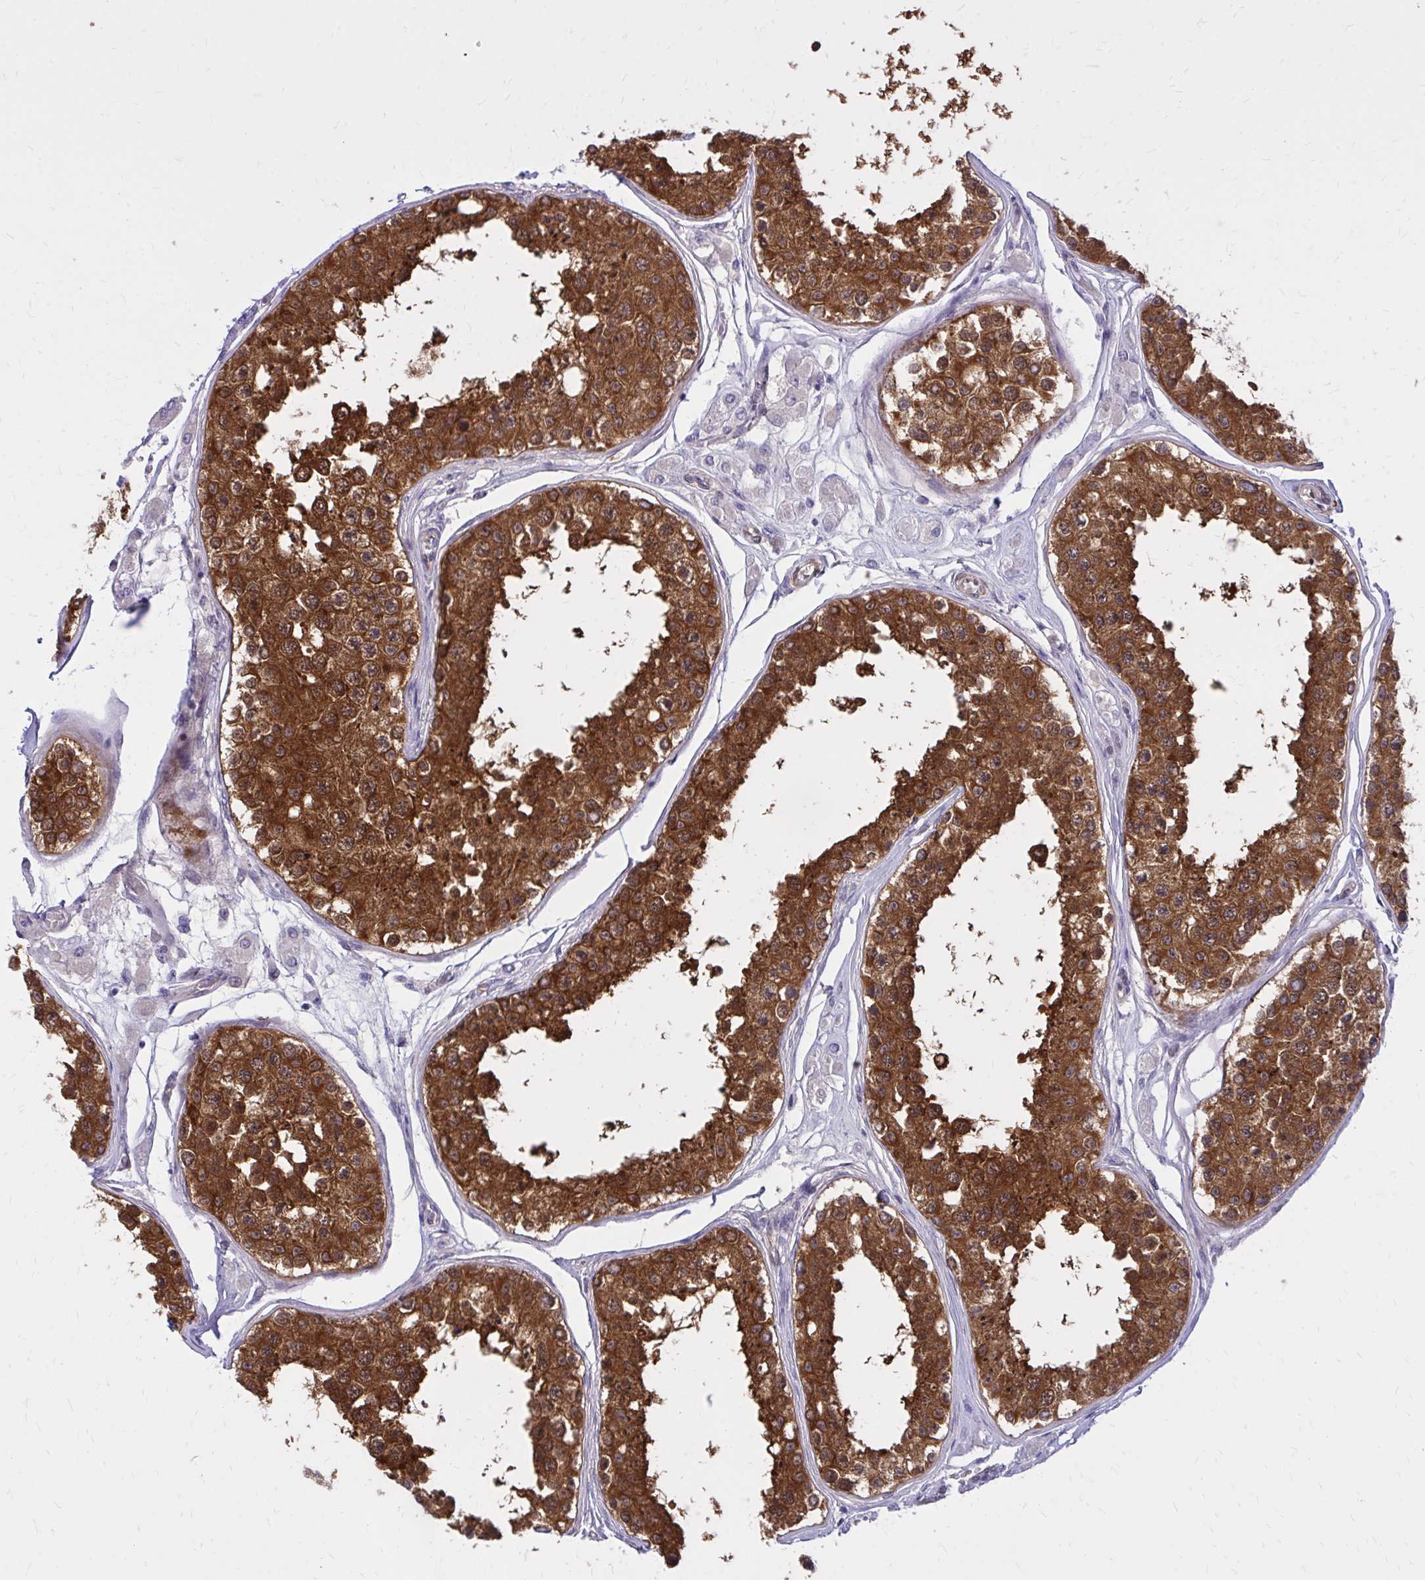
{"staining": {"intensity": "strong", "quantity": ">75%", "location": "cytoplasmic/membranous"}, "tissue": "testis", "cell_type": "Cells in seminiferous ducts", "image_type": "normal", "snomed": [{"axis": "morphology", "description": "Normal tissue, NOS"}, {"axis": "topography", "description": "Testis"}], "caption": "The histopathology image displays immunohistochemical staining of normal testis. There is strong cytoplasmic/membranous staining is identified in about >75% of cells in seminiferous ducts.", "gene": "ADAMTSL1", "patient": {"sex": "male", "age": 25}}